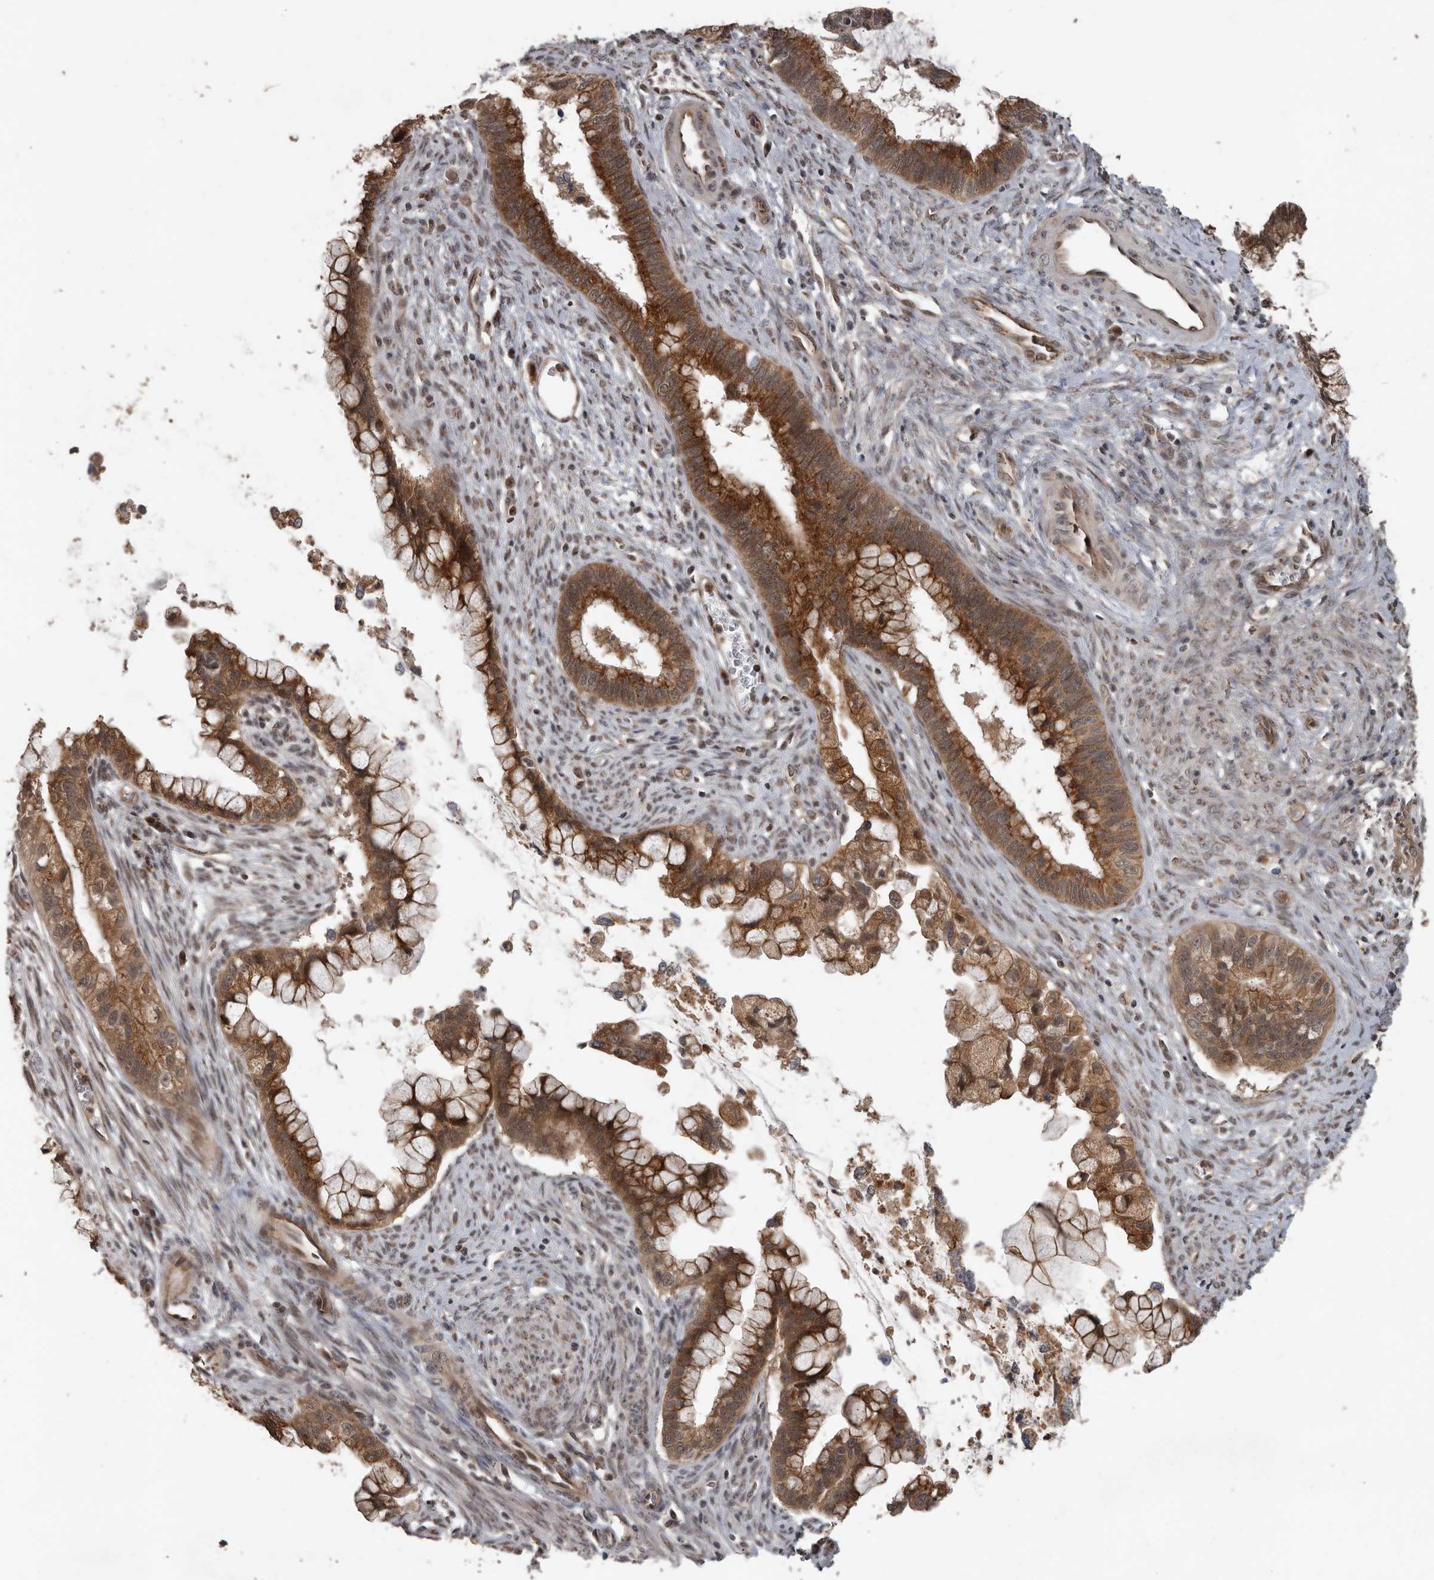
{"staining": {"intensity": "strong", "quantity": ">75%", "location": "cytoplasmic/membranous"}, "tissue": "cervical cancer", "cell_type": "Tumor cells", "image_type": "cancer", "snomed": [{"axis": "morphology", "description": "Adenocarcinoma, NOS"}, {"axis": "topography", "description": "Cervix"}], "caption": "IHC of cervical adenocarcinoma shows high levels of strong cytoplasmic/membranous positivity in approximately >75% of tumor cells. (Stains: DAB in brown, nuclei in blue, Microscopy: brightfield microscopy at high magnification).", "gene": "CEP350", "patient": {"sex": "female", "age": 44}}